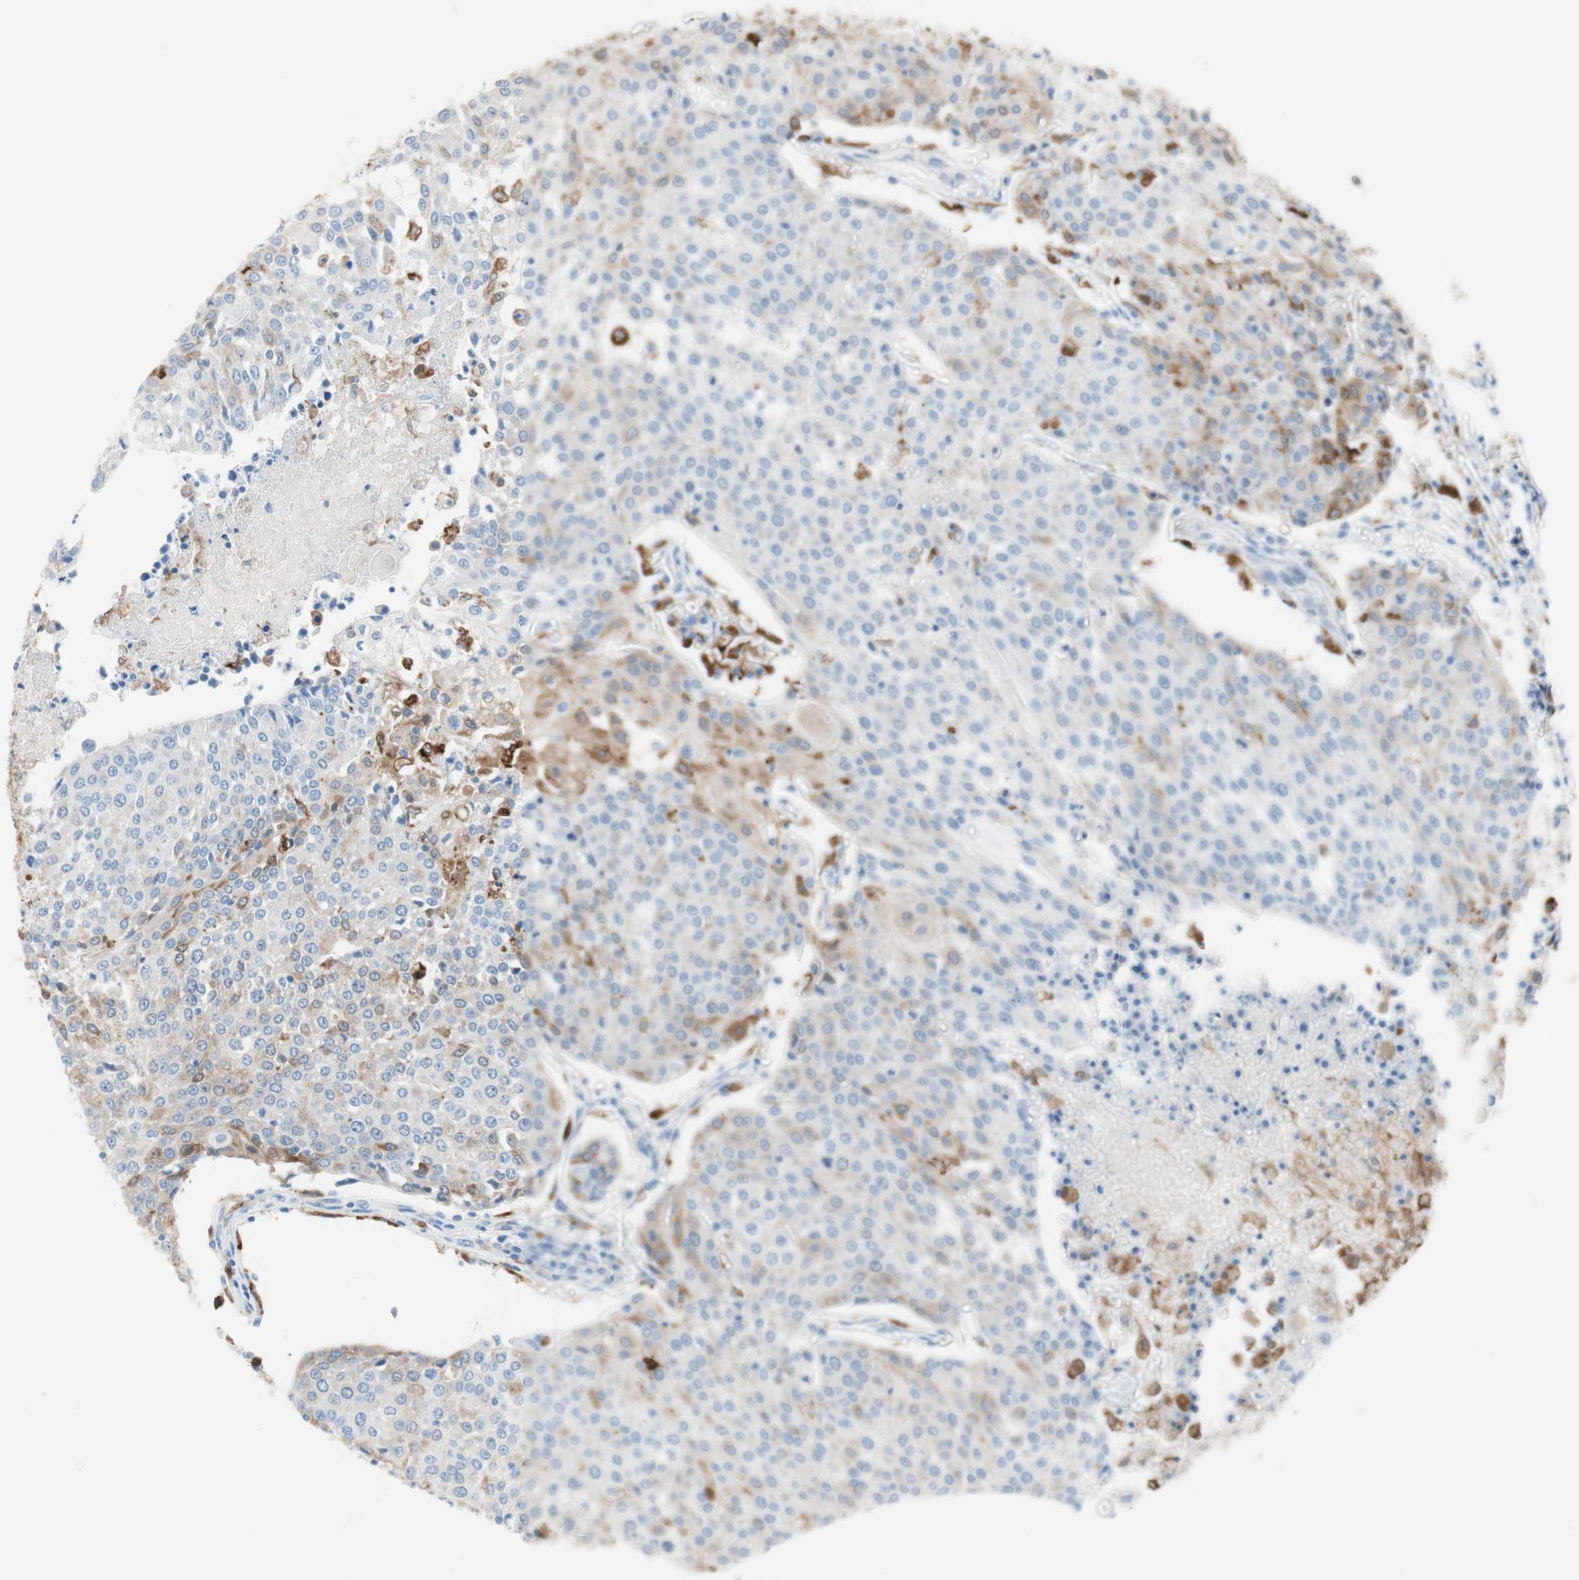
{"staining": {"intensity": "weak", "quantity": "25%-75%", "location": "cytoplasmic/membranous"}, "tissue": "urothelial cancer", "cell_type": "Tumor cells", "image_type": "cancer", "snomed": [{"axis": "morphology", "description": "Urothelial carcinoma, High grade"}, {"axis": "topography", "description": "Urinary bladder"}], "caption": "High-grade urothelial carcinoma was stained to show a protein in brown. There is low levels of weak cytoplasmic/membranous staining in approximately 25%-75% of tumor cells. Immunohistochemistry stains the protein in brown and the nuclei are stained blue.", "gene": "GLUL", "patient": {"sex": "female", "age": 85}}